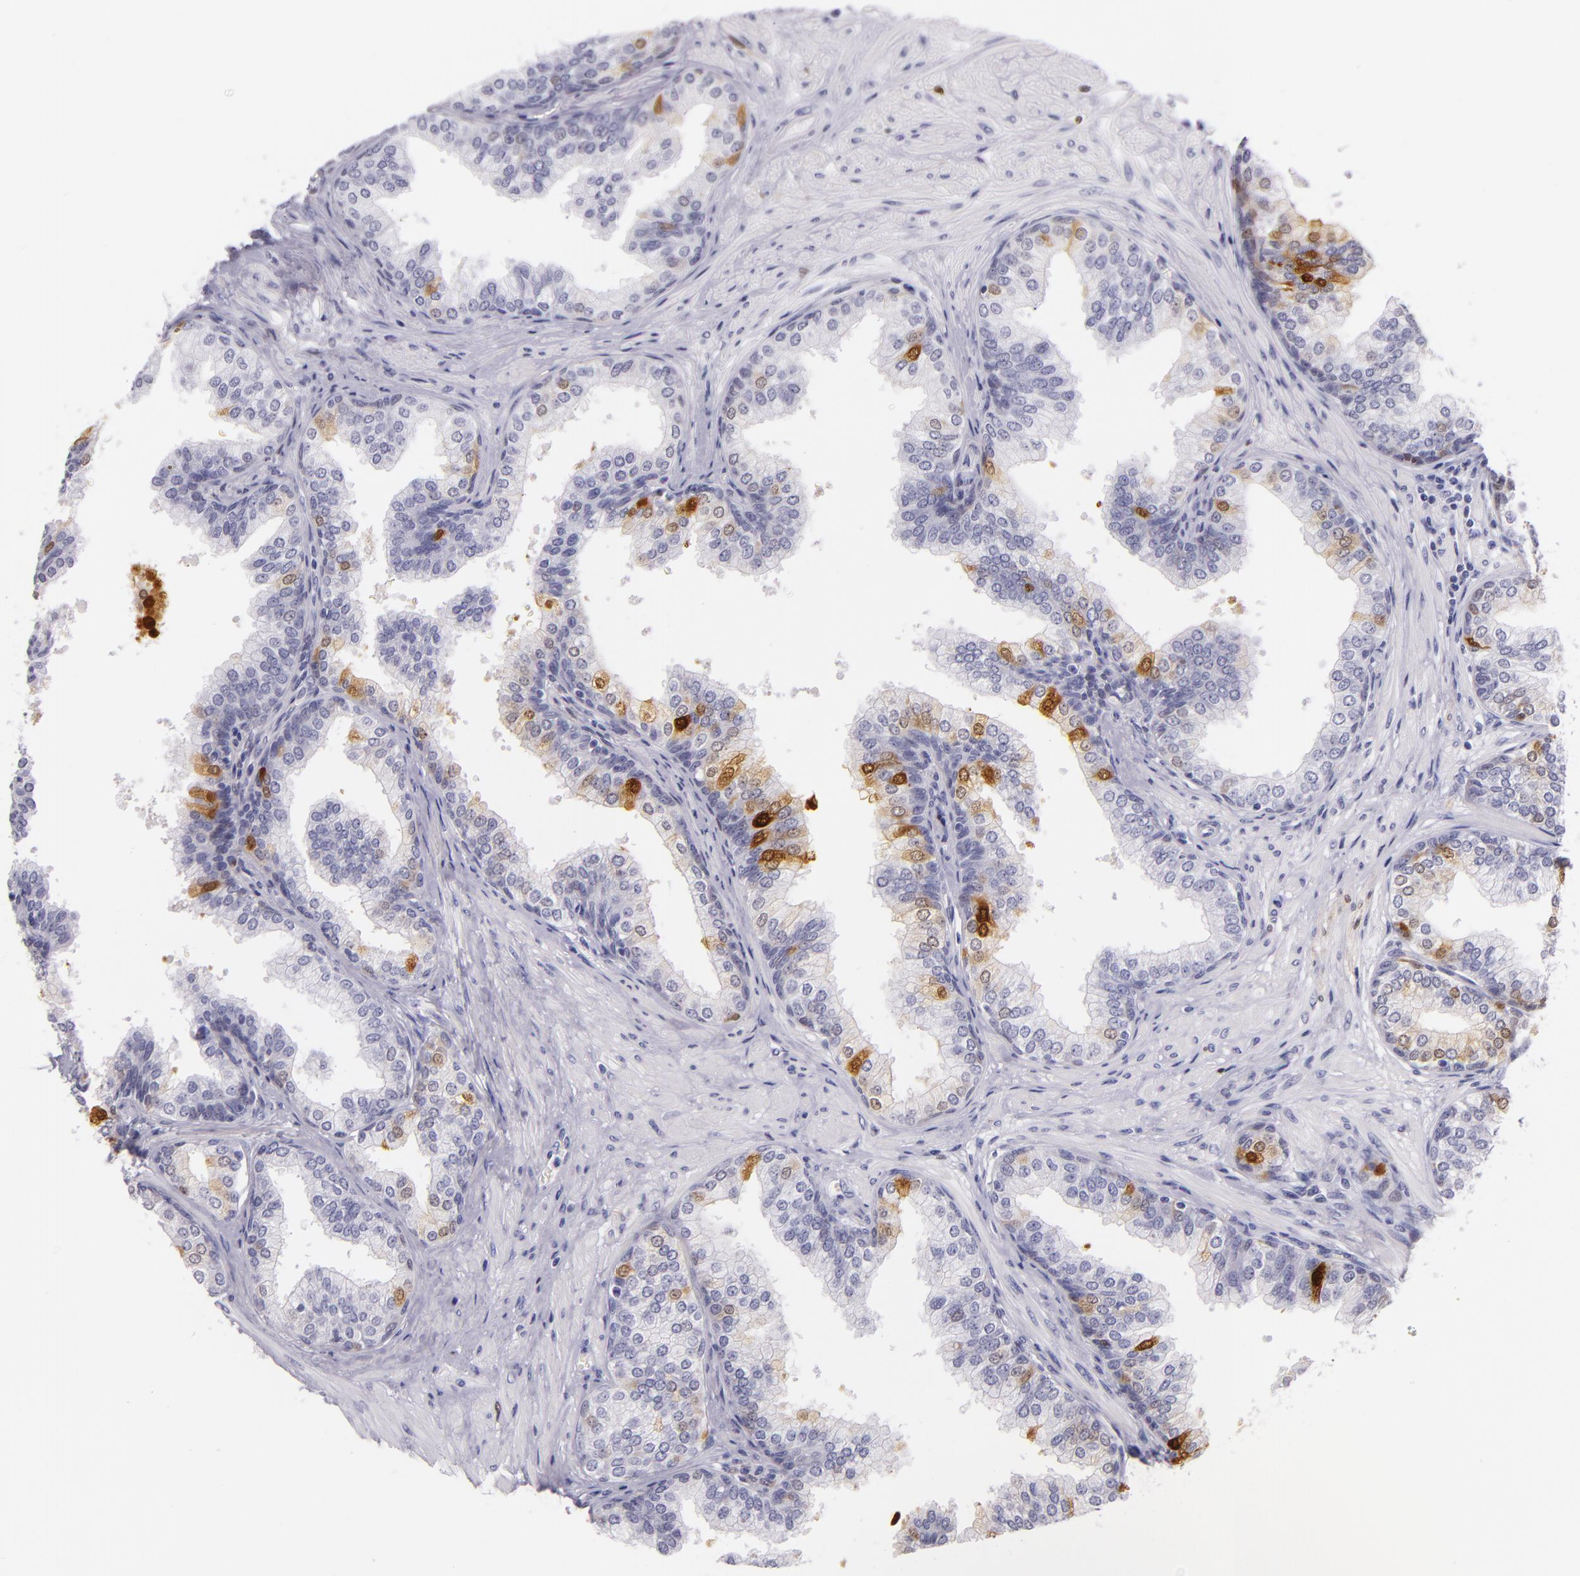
{"staining": {"intensity": "strong", "quantity": "25%-75%", "location": "cytoplasmic/membranous,nuclear"}, "tissue": "prostate", "cell_type": "Glandular cells", "image_type": "normal", "snomed": [{"axis": "morphology", "description": "Normal tissue, NOS"}, {"axis": "topography", "description": "Prostate"}], "caption": "Prostate stained for a protein displays strong cytoplasmic/membranous,nuclear positivity in glandular cells. (DAB IHC with brightfield microscopy, high magnification).", "gene": "MT1A", "patient": {"sex": "male", "age": 60}}